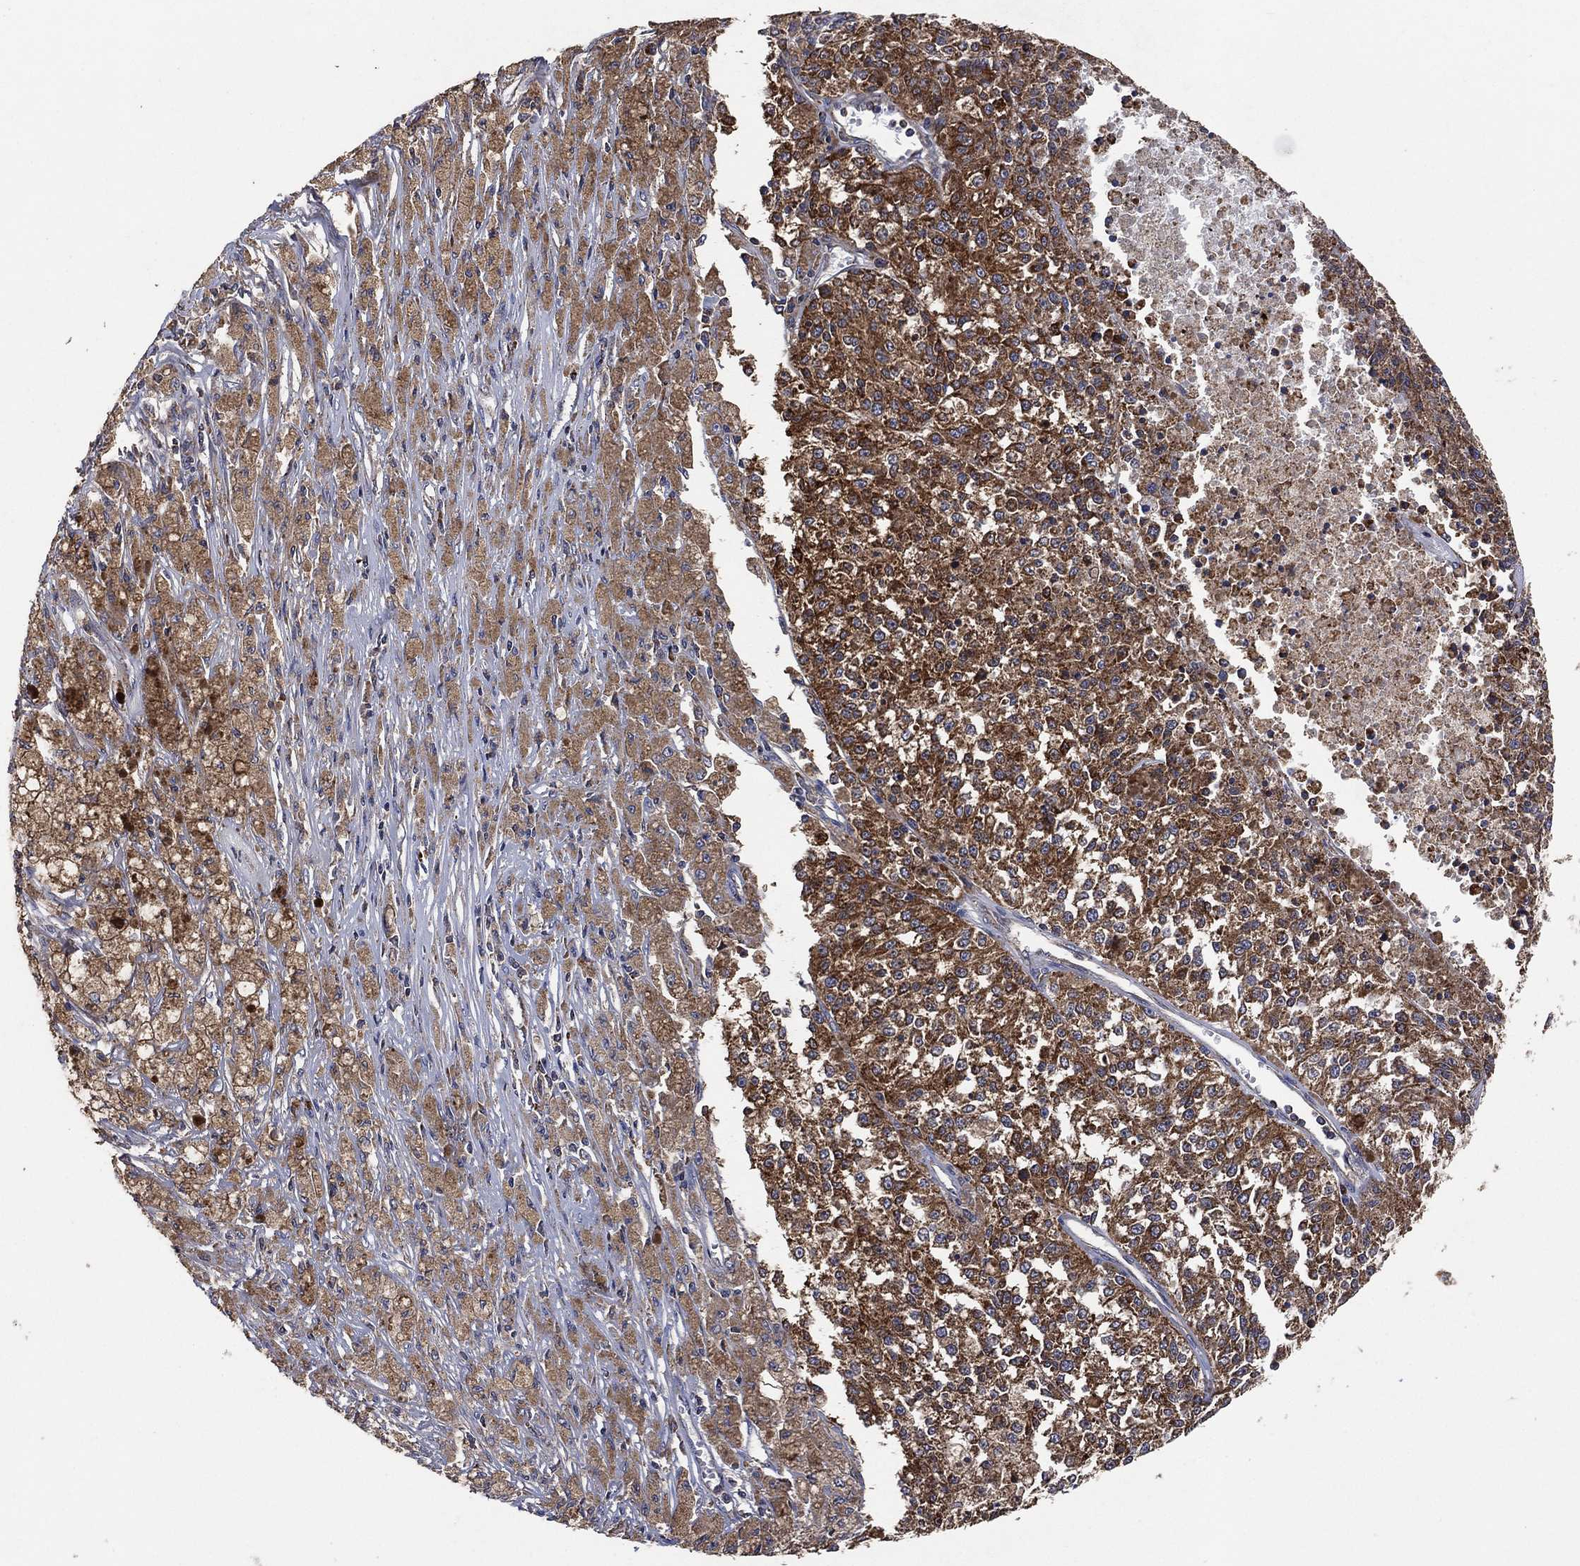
{"staining": {"intensity": "strong", "quantity": "25%-75%", "location": "cytoplasmic/membranous"}, "tissue": "melanoma", "cell_type": "Tumor cells", "image_type": "cancer", "snomed": [{"axis": "morphology", "description": "Malignant melanoma, Metastatic site"}, {"axis": "topography", "description": "Lymph node"}], "caption": "Human malignant melanoma (metastatic site) stained with a protein marker exhibits strong staining in tumor cells.", "gene": "LIMD1", "patient": {"sex": "female", "age": 64}}